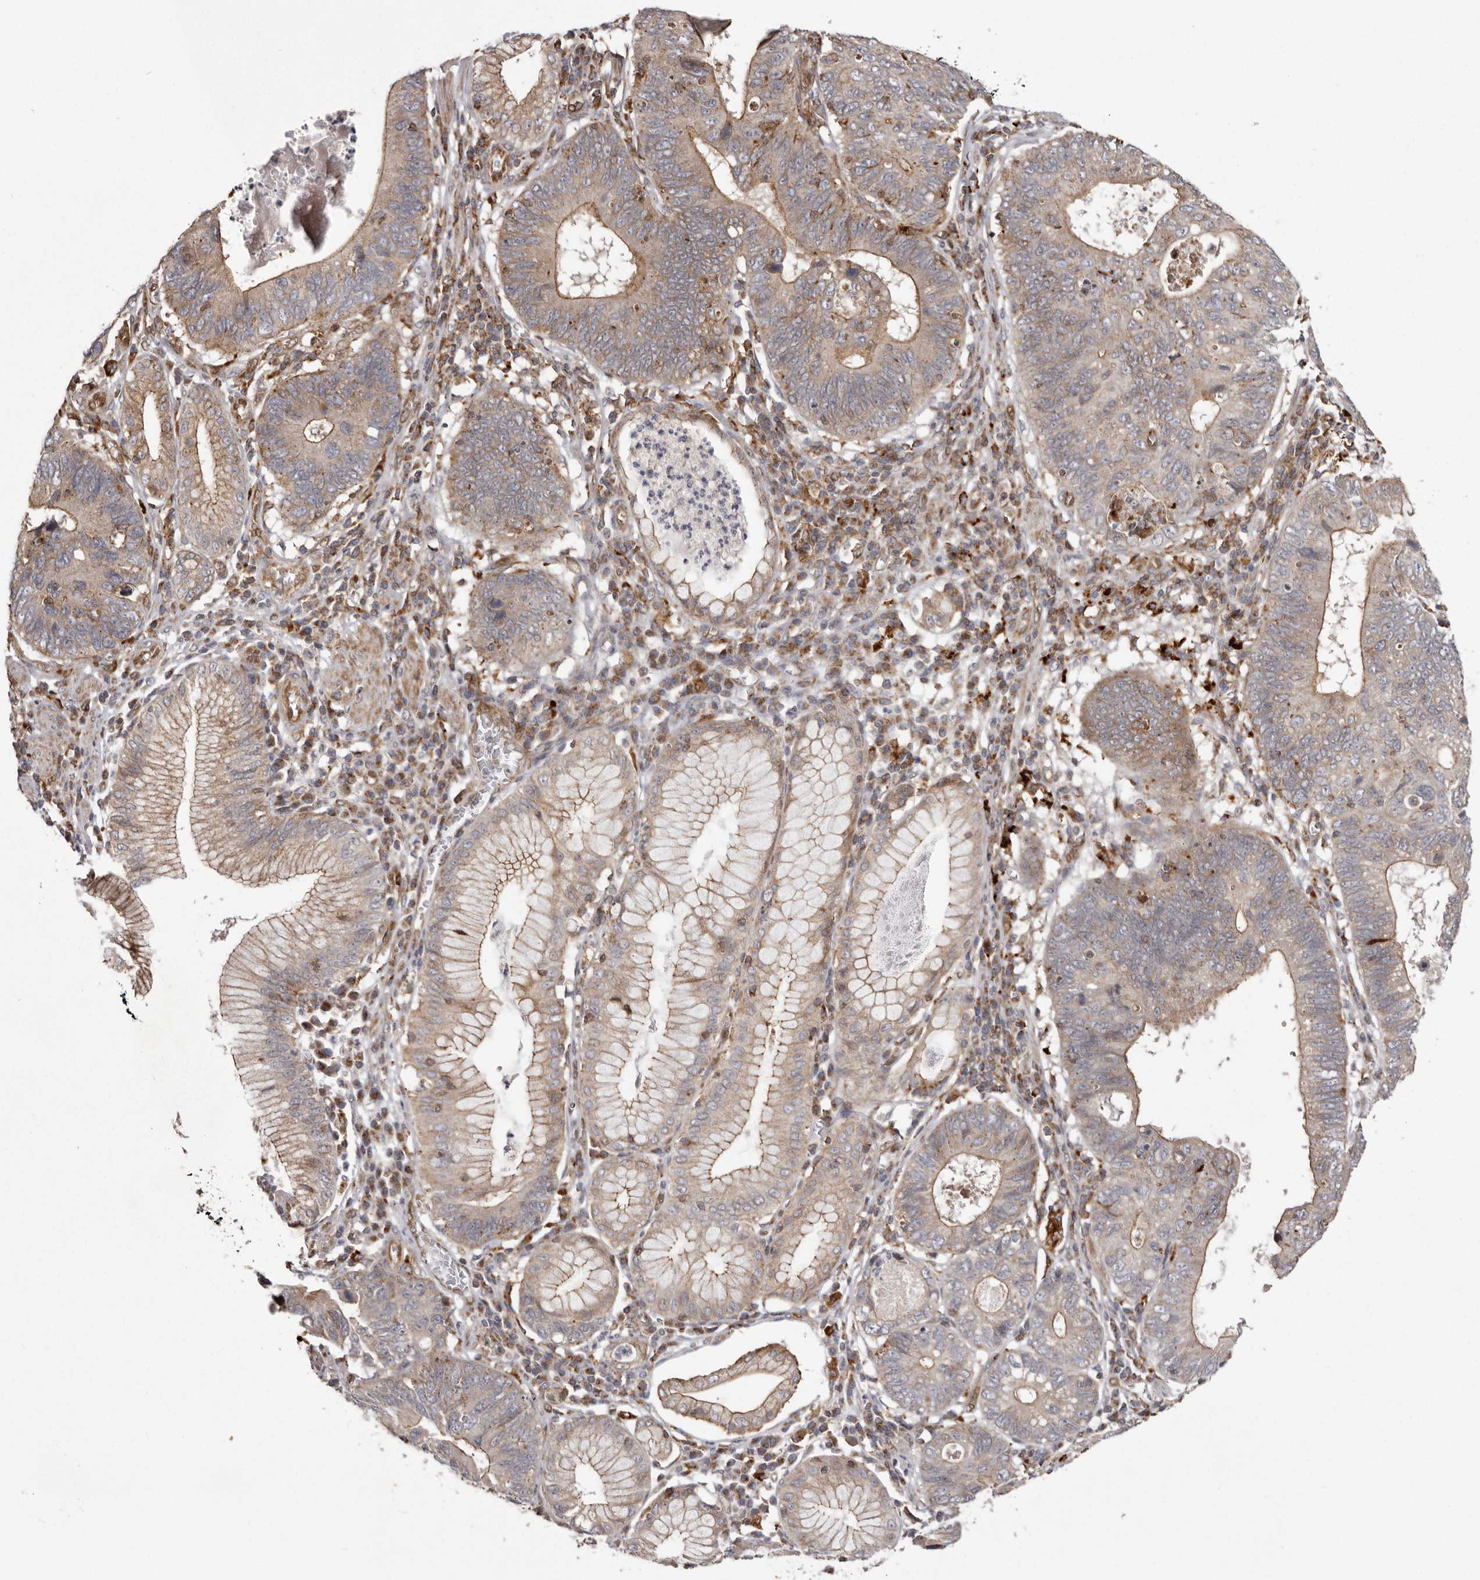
{"staining": {"intensity": "weak", "quantity": ">75%", "location": "cytoplasmic/membranous"}, "tissue": "stomach cancer", "cell_type": "Tumor cells", "image_type": "cancer", "snomed": [{"axis": "morphology", "description": "Adenocarcinoma, NOS"}, {"axis": "topography", "description": "Stomach"}], "caption": "Adenocarcinoma (stomach) was stained to show a protein in brown. There is low levels of weak cytoplasmic/membranous positivity in about >75% of tumor cells.", "gene": "NUP43", "patient": {"sex": "male", "age": 59}}